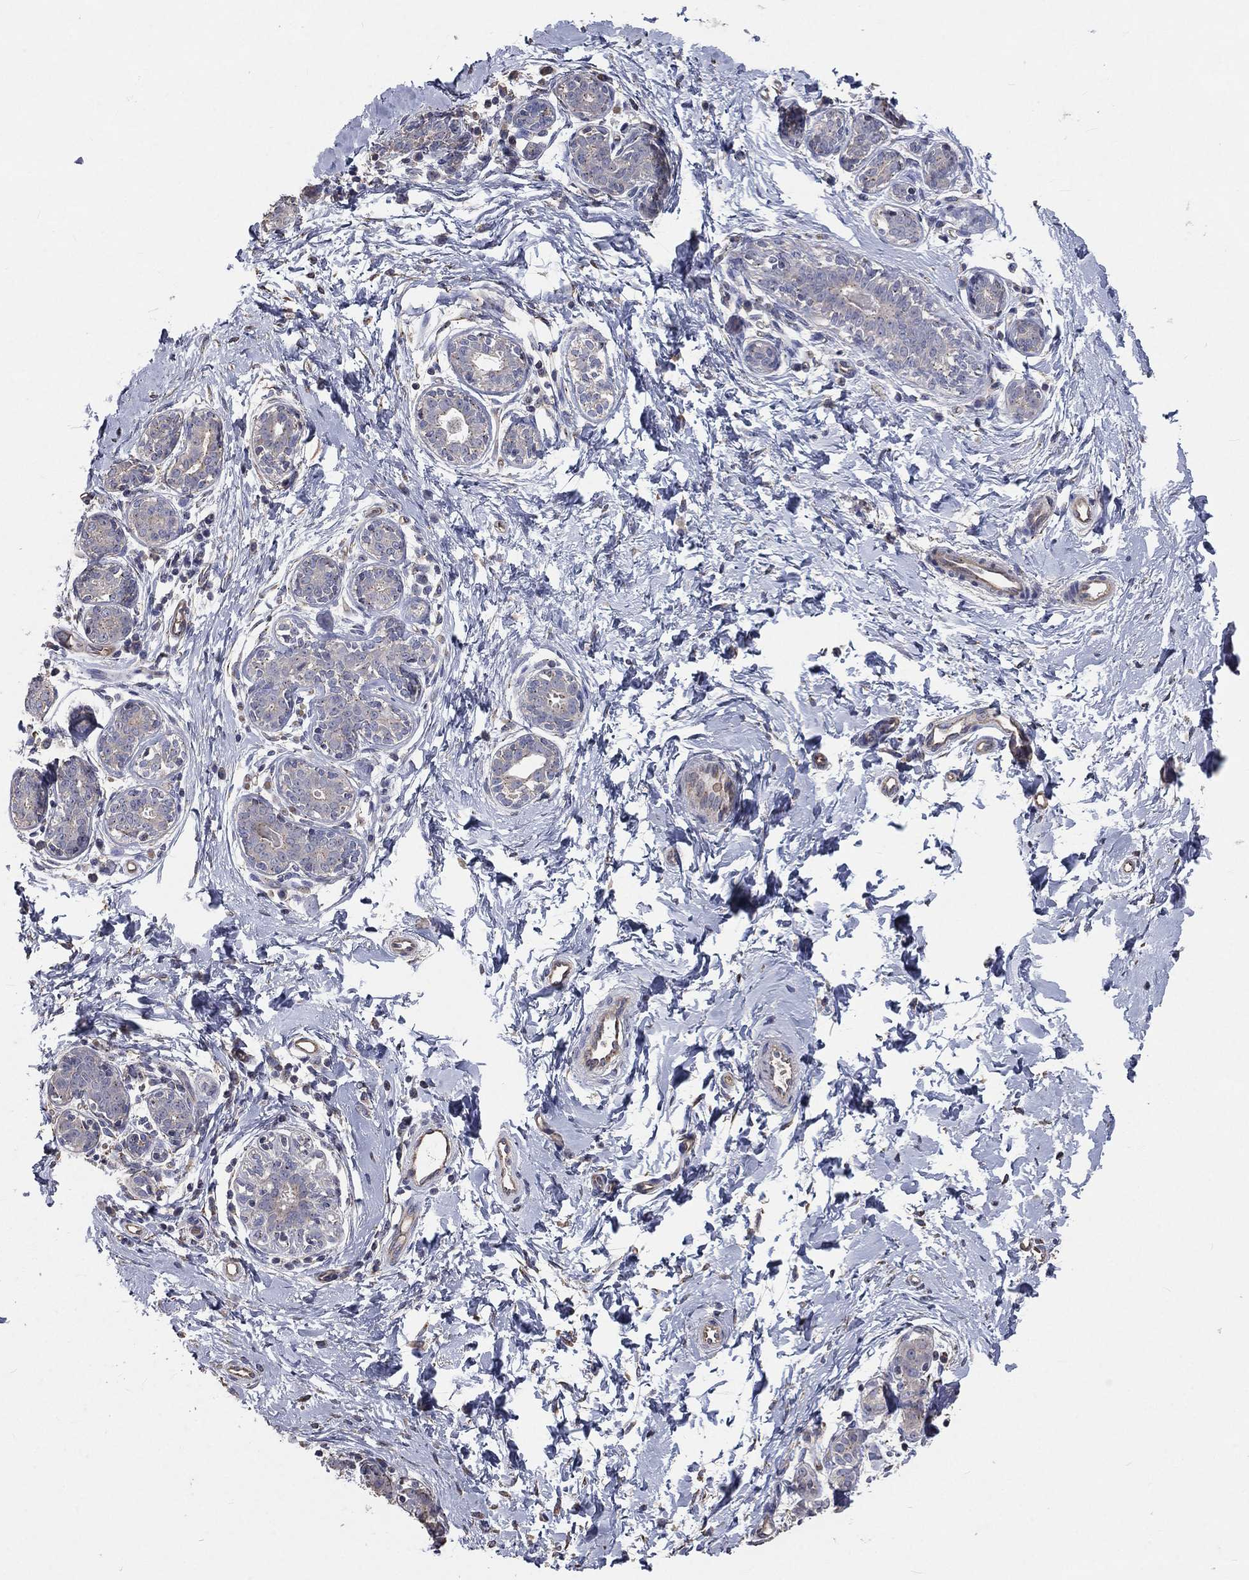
{"staining": {"intensity": "negative", "quantity": "none", "location": "none"}, "tissue": "breast", "cell_type": "Adipocytes", "image_type": "normal", "snomed": [{"axis": "morphology", "description": "Normal tissue, NOS"}, {"axis": "topography", "description": "Breast"}], "caption": "Adipocytes are negative for brown protein staining in unremarkable breast. The staining was performed using DAB to visualize the protein expression in brown, while the nuclei were stained in blue with hematoxylin (Magnification: 20x).", "gene": "CROCC", "patient": {"sex": "female", "age": 37}}